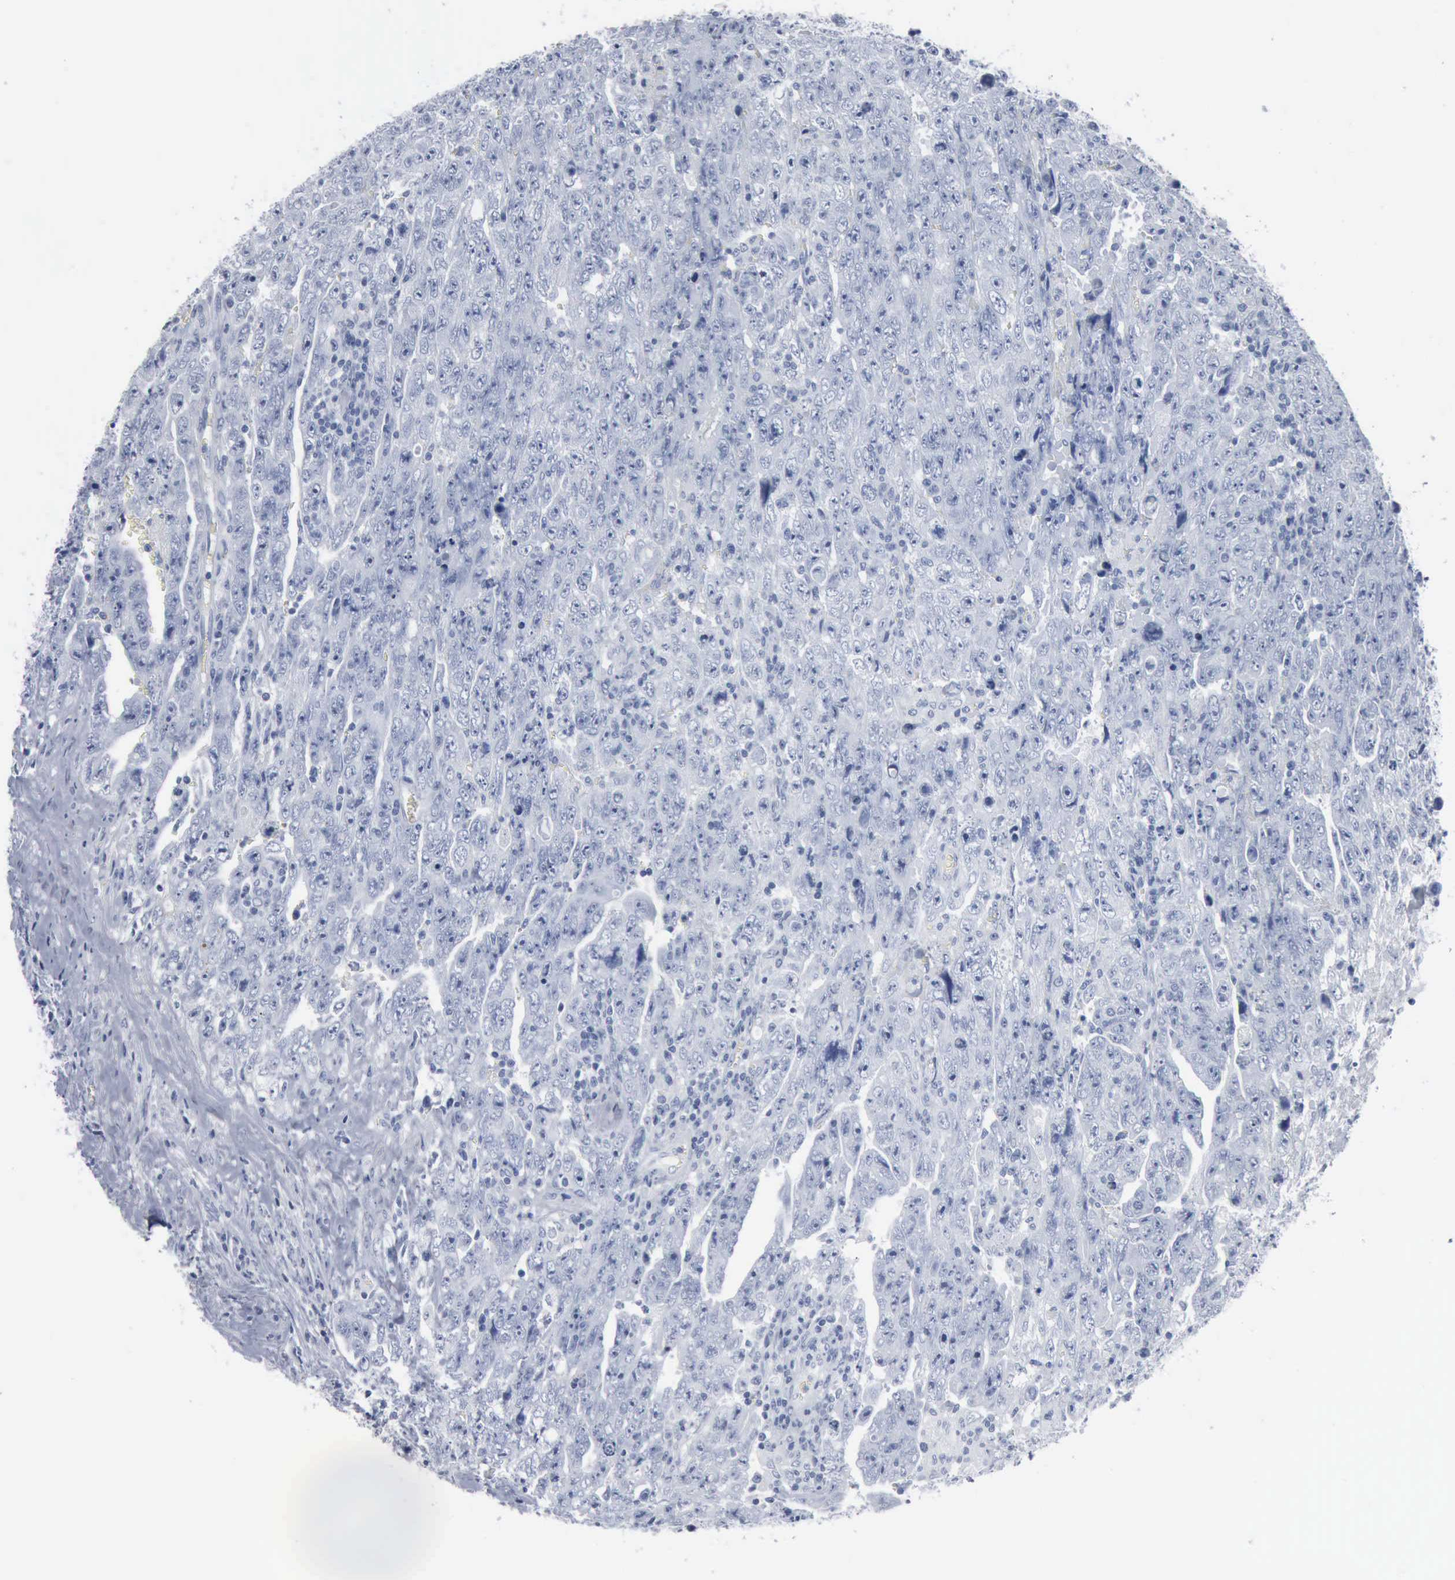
{"staining": {"intensity": "negative", "quantity": "none", "location": "none"}, "tissue": "testis cancer", "cell_type": "Tumor cells", "image_type": "cancer", "snomed": [{"axis": "morphology", "description": "Carcinoma, Embryonal, NOS"}, {"axis": "topography", "description": "Testis"}], "caption": "High power microscopy image of an immunohistochemistry (IHC) photomicrograph of testis cancer, revealing no significant positivity in tumor cells.", "gene": "DMD", "patient": {"sex": "male", "age": 28}}